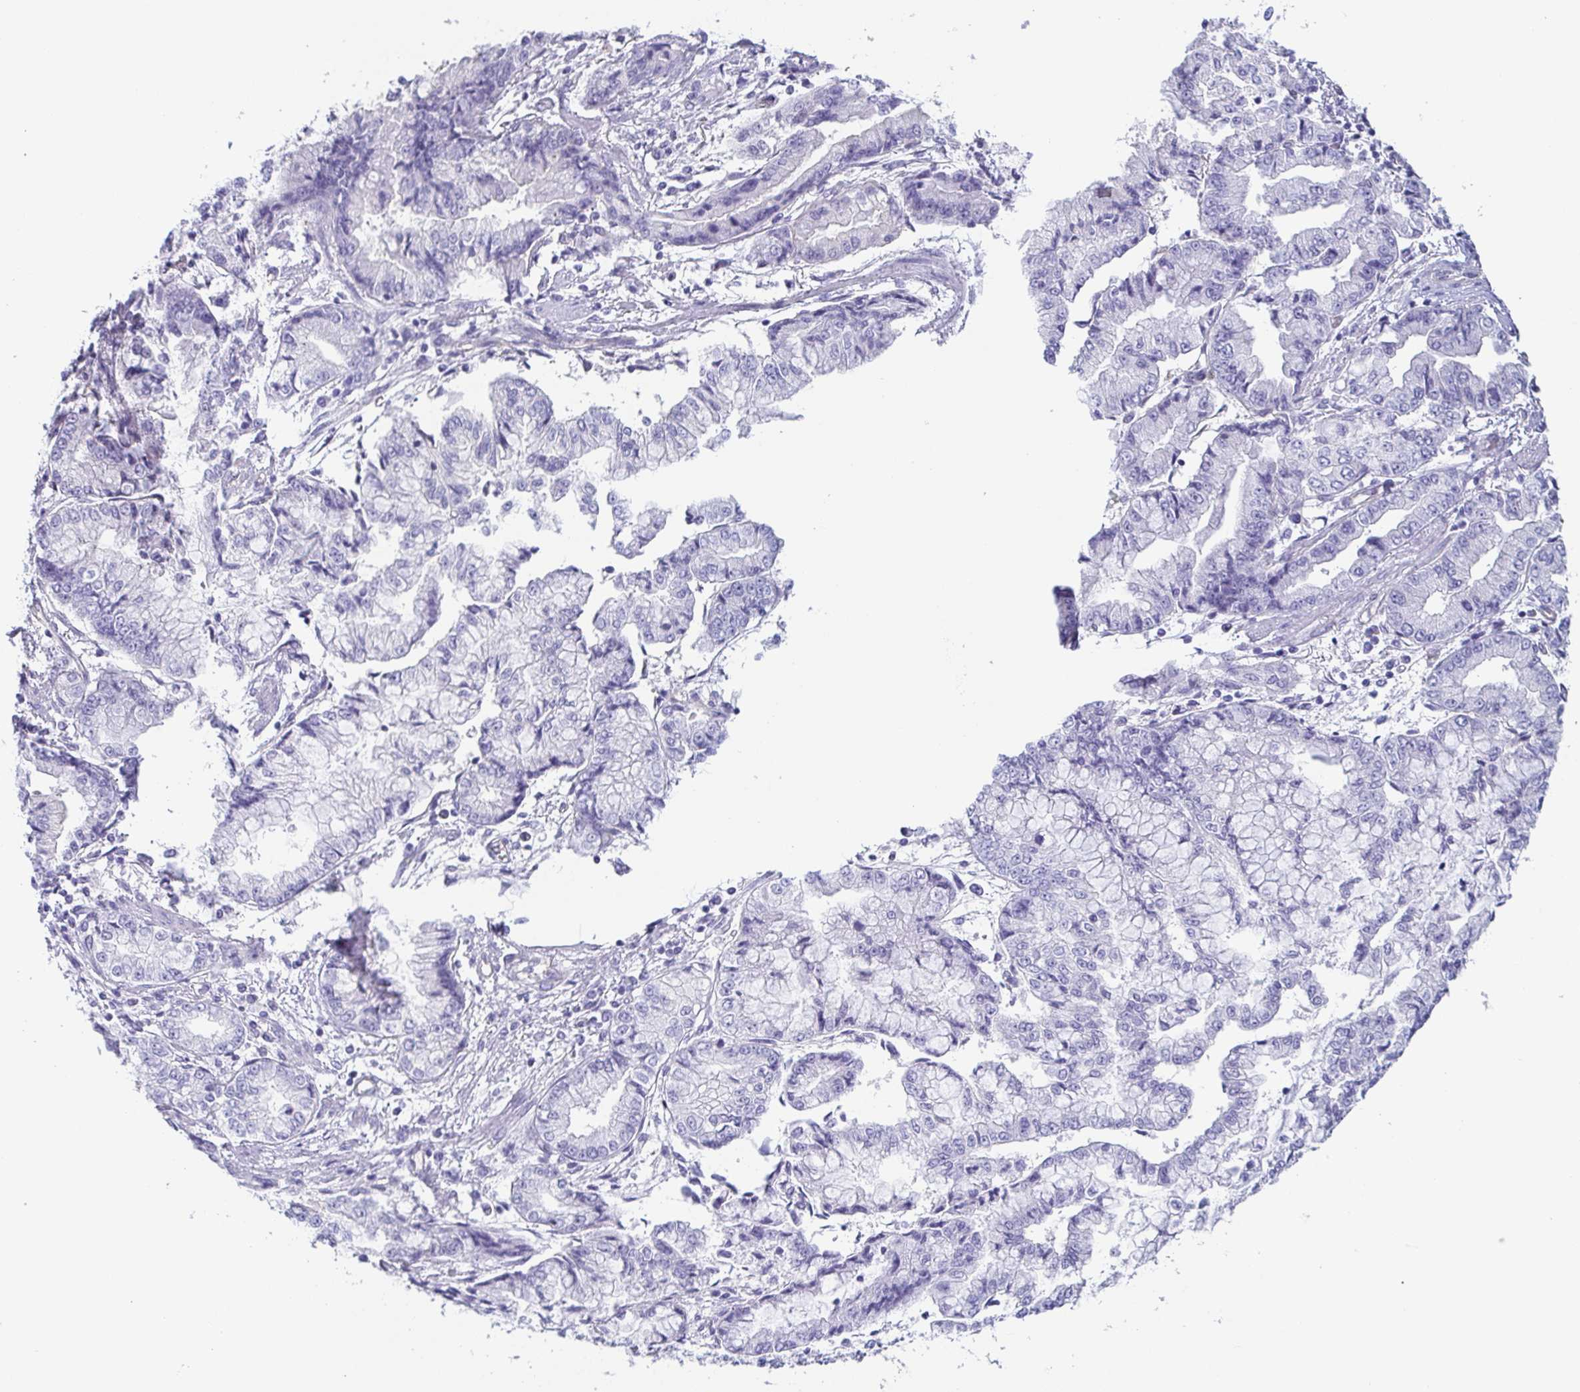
{"staining": {"intensity": "negative", "quantity": "none", "location": "none"}, "tissue": "stomach cancer", "cell_type": "Tumor cells", "image_type": "cancer", "snomed": [{"axis": "morphology", "description": "Adenocarcinoma, NOS"}, {"axis": "topography", "description": "Stomach, upper"}], "caption": "Tumor cells are negative for protein expression in human stomach cancer (adenocarcinoma). (DAB (3,3'-diaminobenzidine) immunohistochemistry (IHC), high magnification).", "gene": "PRR4", "patient": {"sex": "female", "age": 74}}